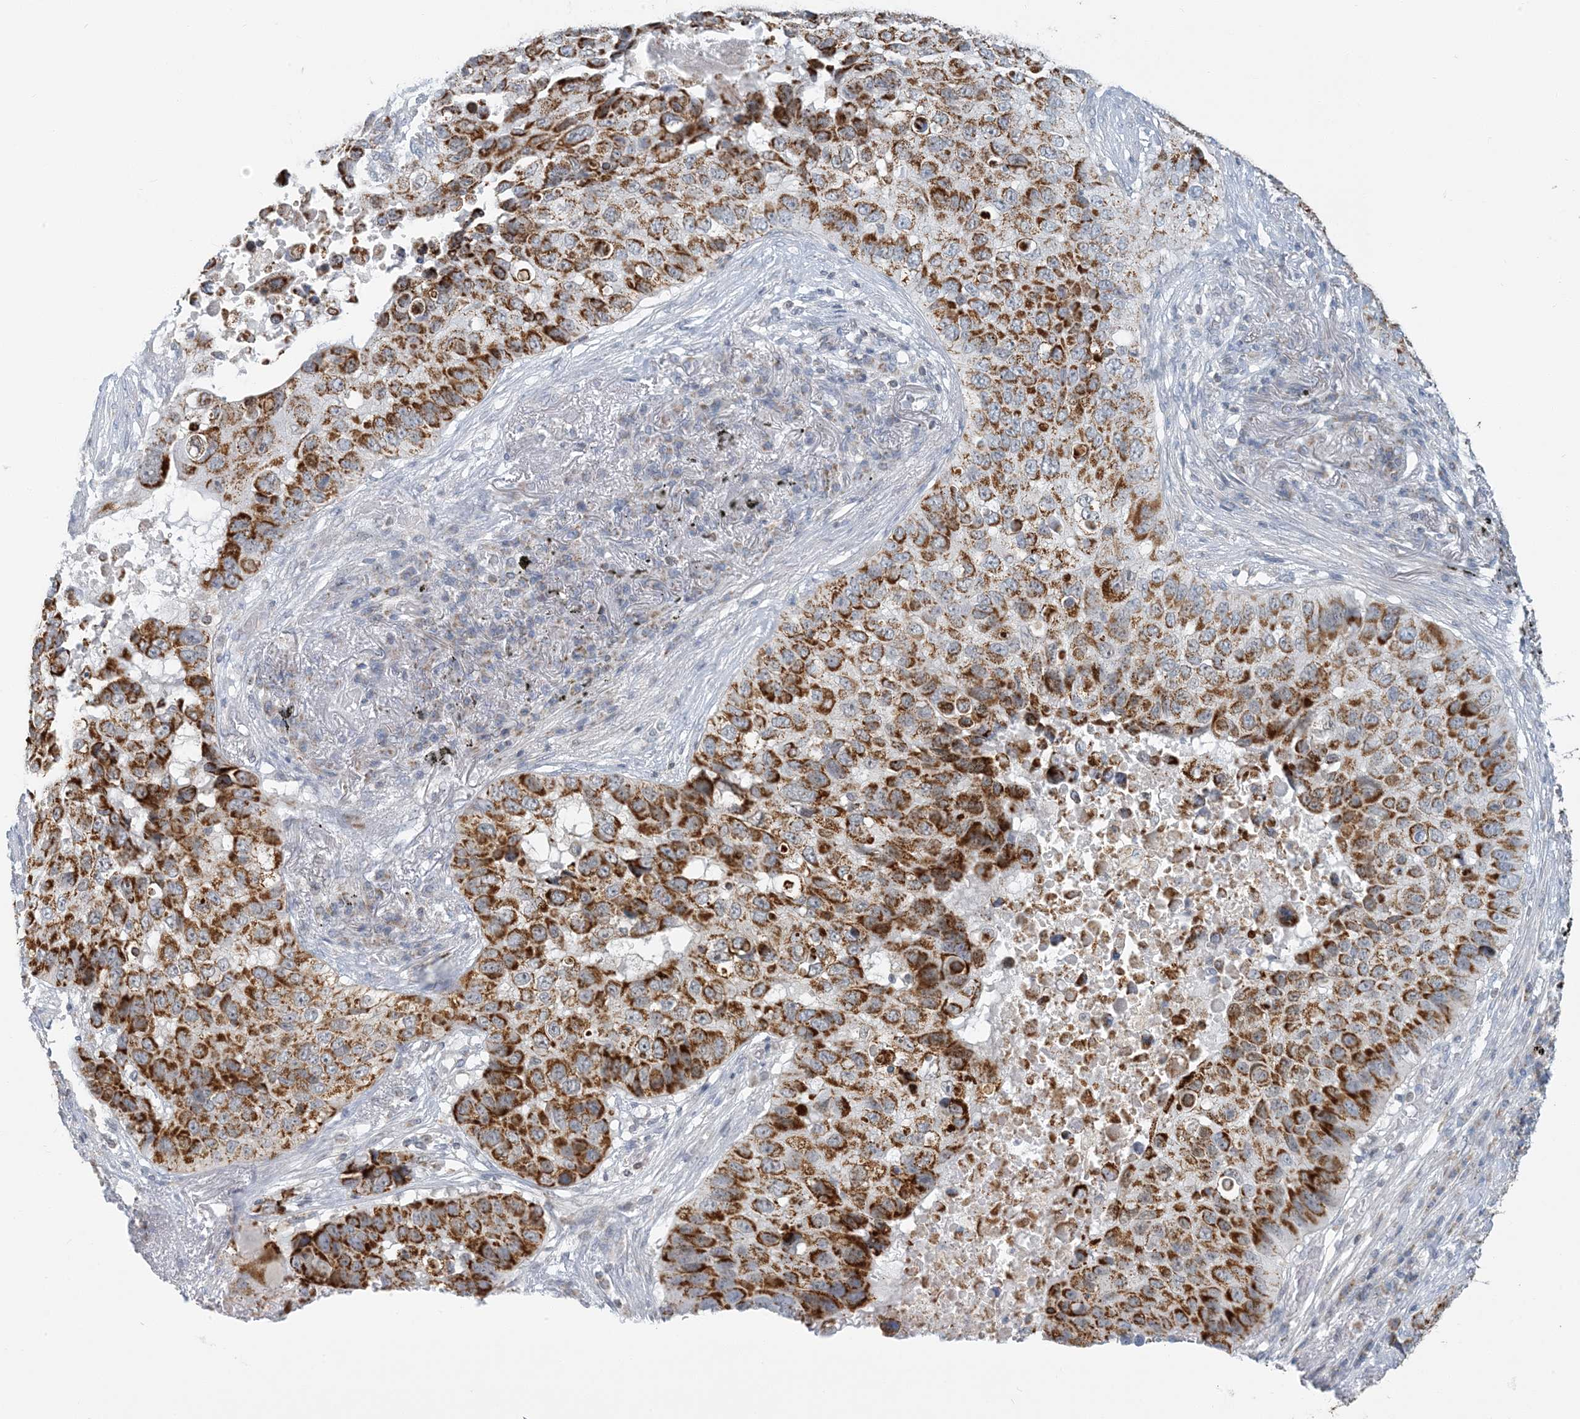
{"staining": {"intensity": "strong", "quantity": ">75%", "location": "cytoplasmic/membranous"}, "tissue": "lung cancer", "cell_type": "Tumor cells", "image_type": "cancer", "snomed": [{"axis": "morphology", "description": "Squamous cell carcinoma, NOS"}, {"axis": "topography", "description": "Lung"}], "caption": "Tumor cells display high levels of strong cytoplasmic/membranous staining in approximately >75% of cells in lung cancer (squamous cell carcinoma).", "gene": "BDH1", "patient": {"sex": "male", "age": 57}}